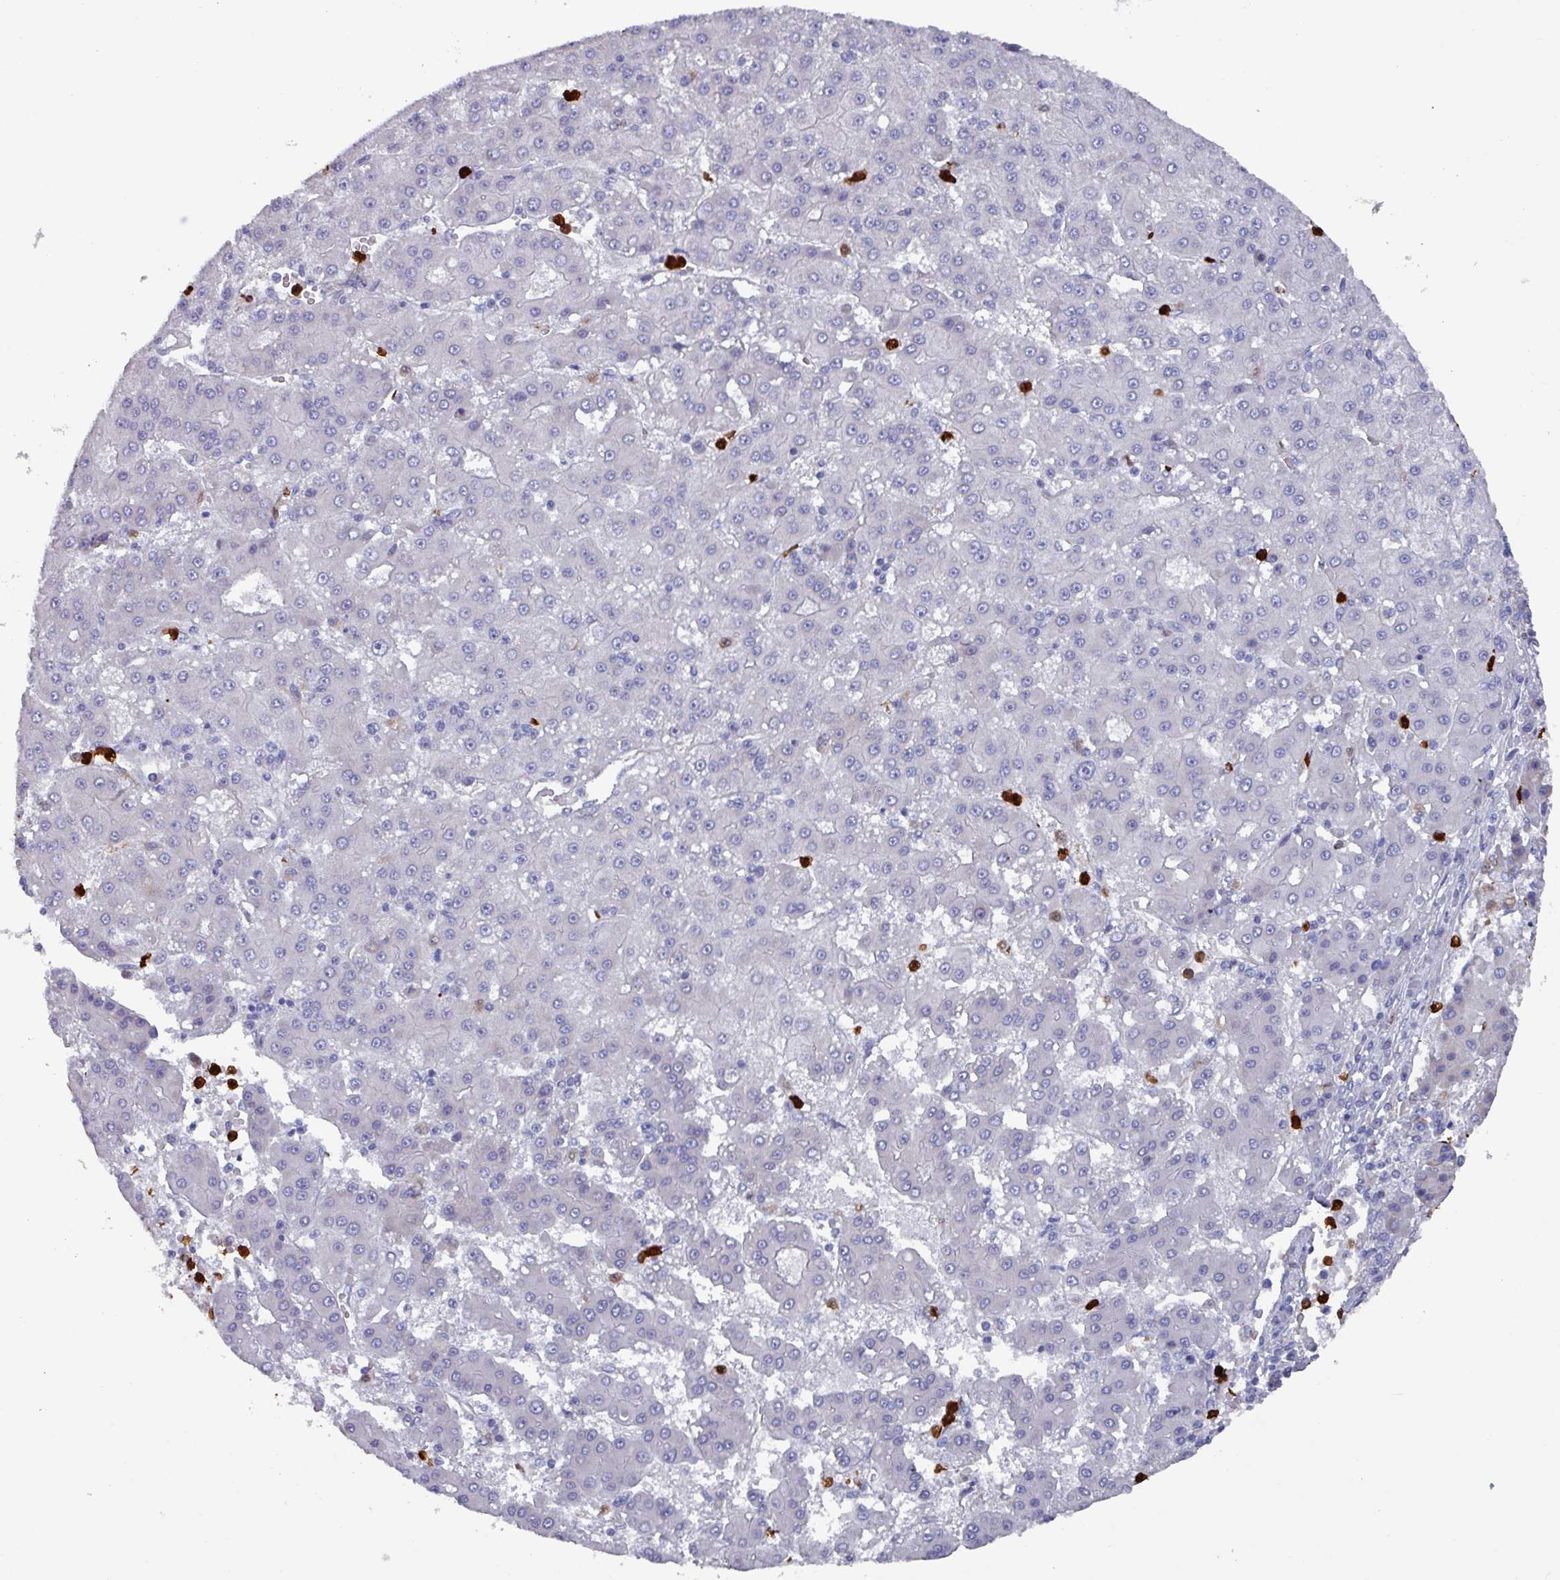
{"staining": {"intensity": "negative", "quantity": "none", "location": "none"}, "tissue": "liver cancer", "cell_type": "Tumor cells", "image_type": "cancer", "snomed": [{"axis": "morphology", "description": "Carcinoma, Hepatocellular, NOS"}, {"axis": "topography", "description": "Liver"}], "caption": "Tumor cells show no significant protein expression in liver cancer.", "gene": "UQCC2", "patient": {"sex": "male", "age": 76}}